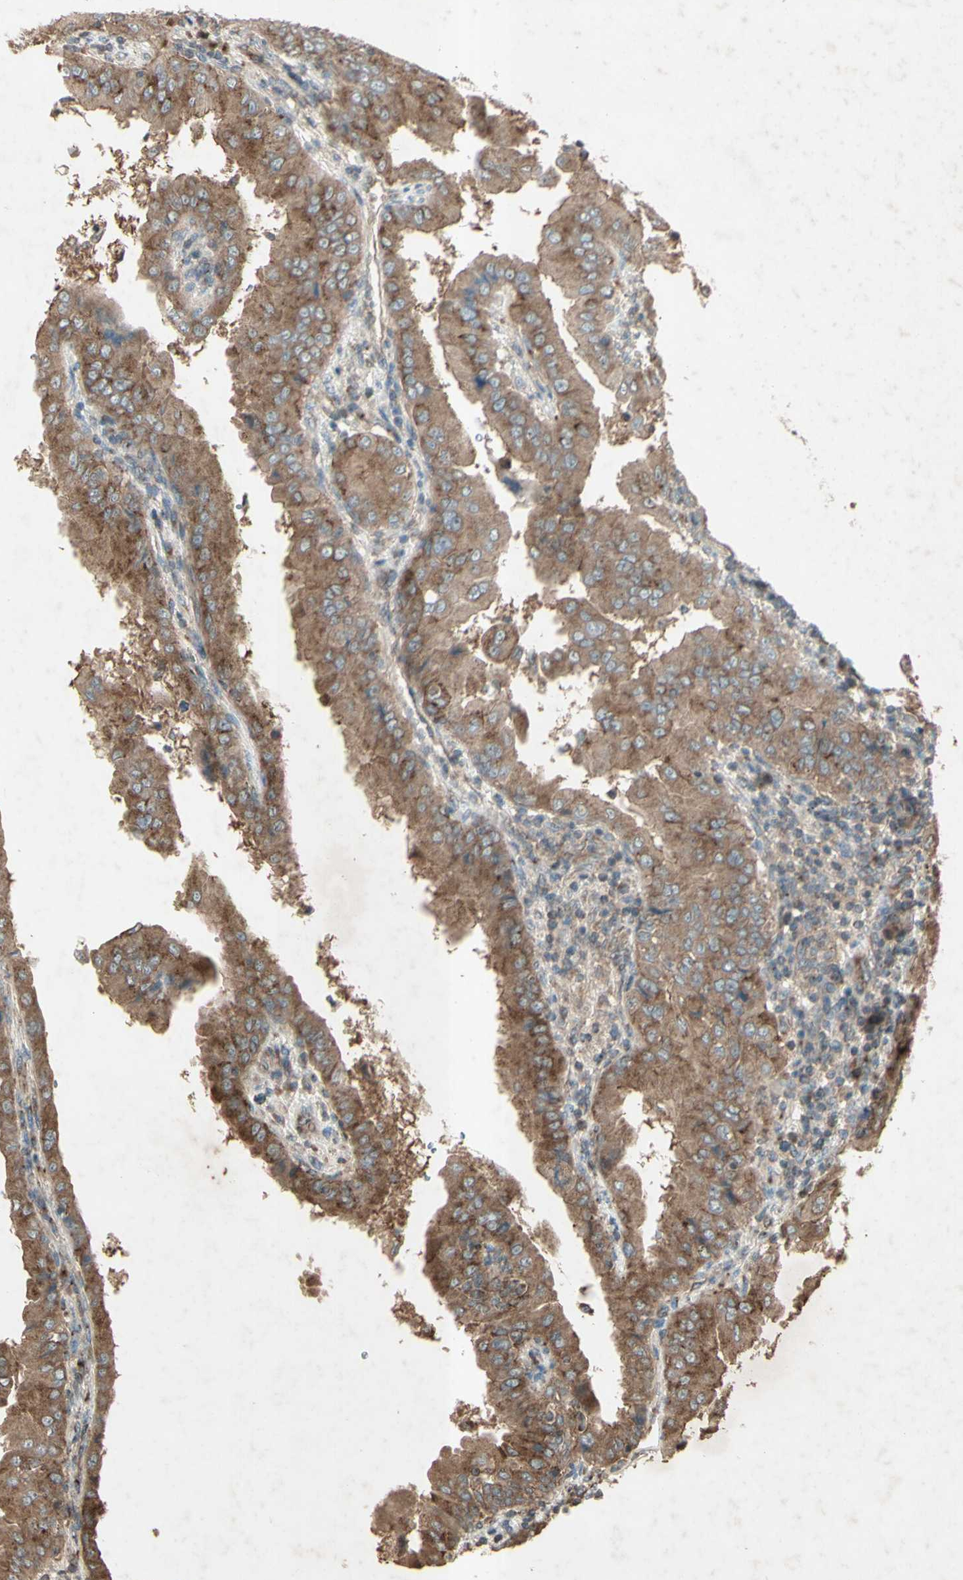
{"staining": {"intensity": "moderate", "quantity": ">75%", "location": "cytoplasmic/membranous"}, "tissue": "thyroid cancer", "cell_type": "Tumor cells", "image_type": "cancer", "snomed": [{"axis": "morphology", "description": "Papillary adenocarcinoma, NOS"}, {"axis": "topography", "description": "Thyroid gland"}], "caption": "An image of thyroid cancer (papillary adenocarcinoma) stained for a protein shows moderate cytoplasmic/membranous brown staining in tumor cells.", "gene": "AP1G1", "patient": {"sex": "male", "age": 33}}